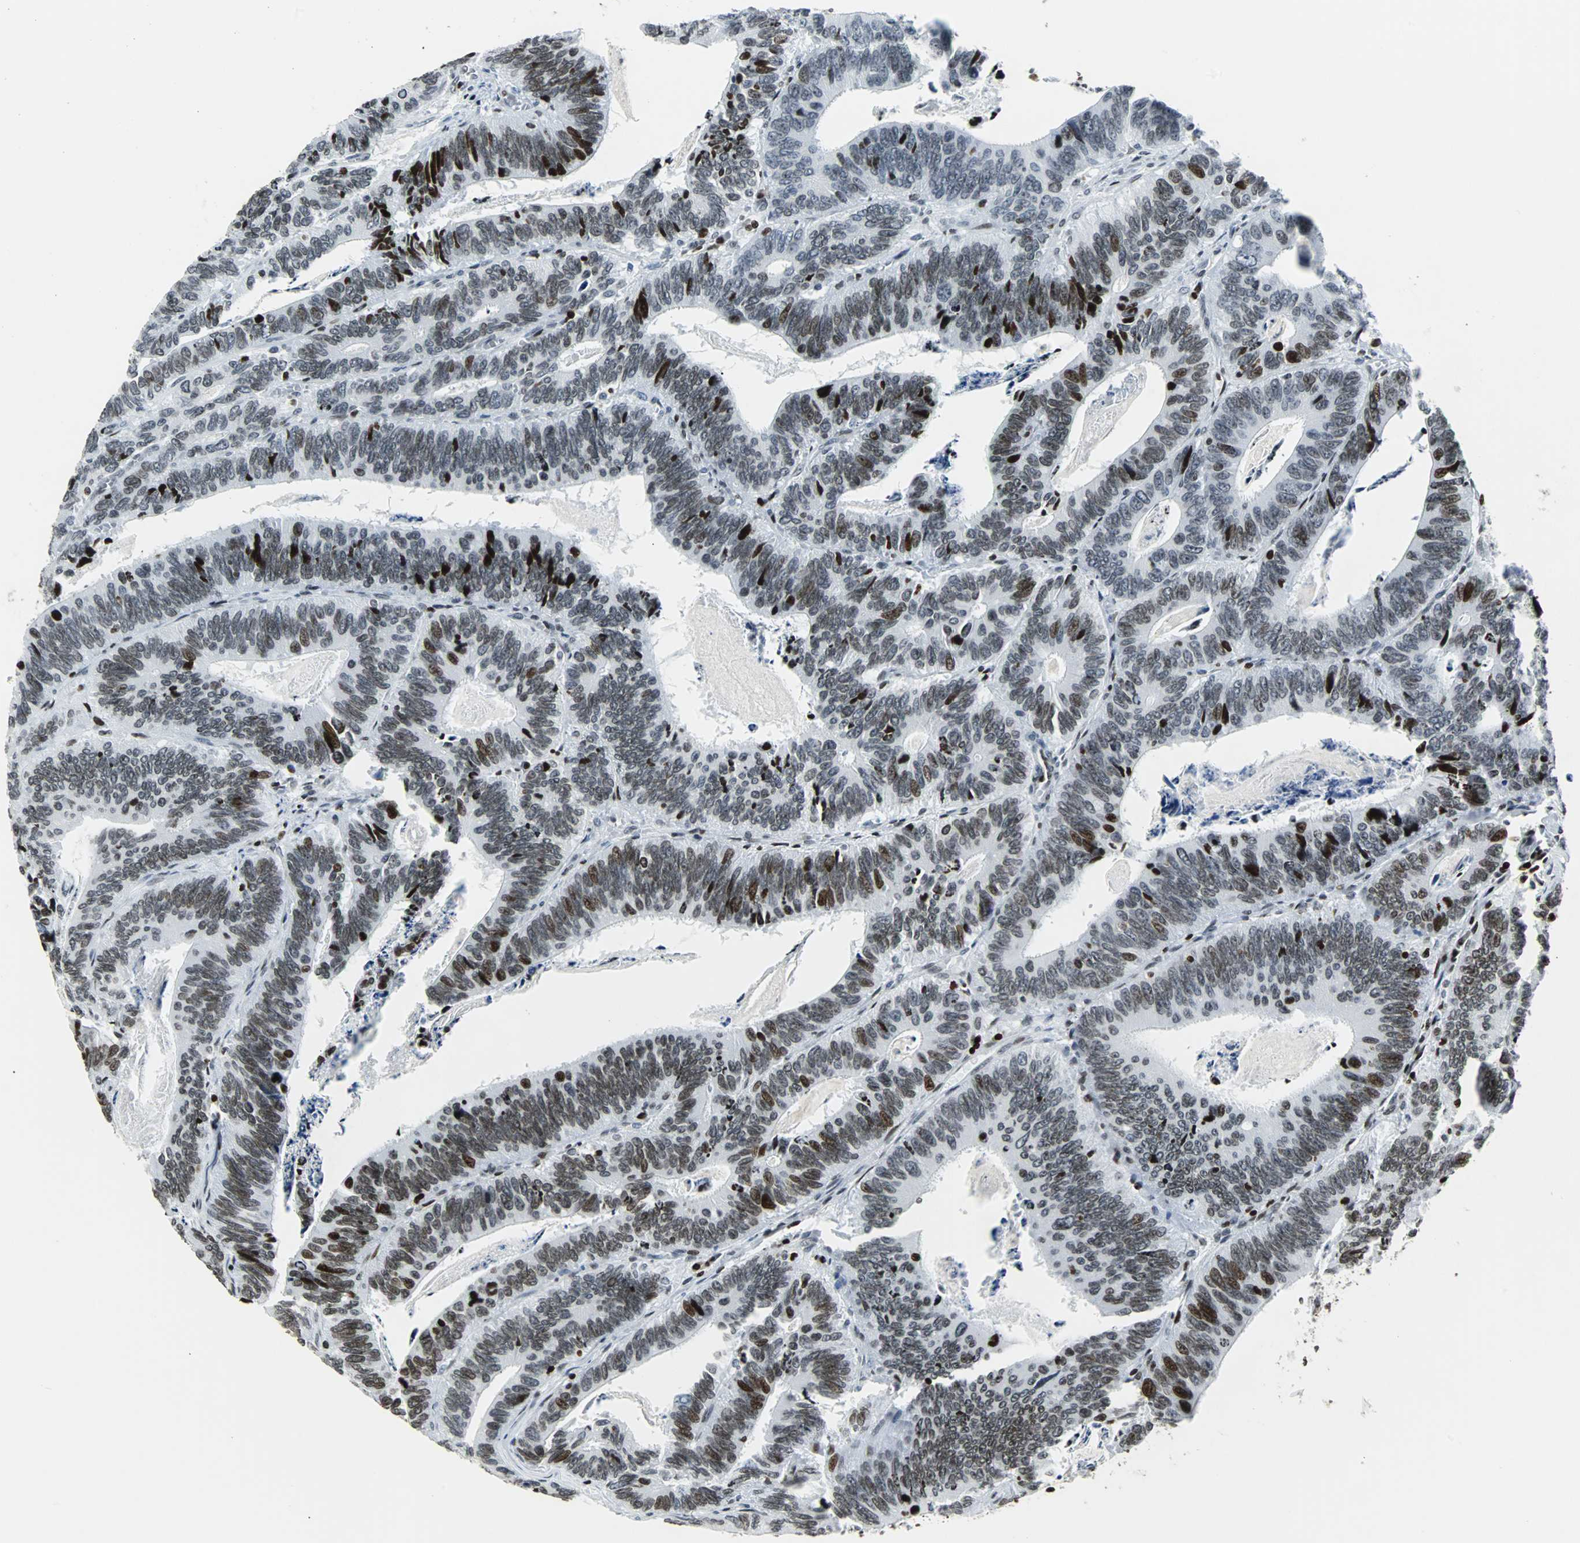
{"staining": {"intensity": "moderate", "quantity": ">75%", "location": "nuclear"}, "tissue": "colorectal cancer", "cell_type": "Tumor cells", "image_type": "cancer", "snomed": [{"axis": "morphology", "description": "Adenocarcinoma, NOS"}, {"axis": "topography", "description": "Colon"}], "caption": "The photomicrograph demonstrates a brown stain indicating the presence of a protein in the nuclear of tumor cells in colorectal cancer.", "gene": "ZNF131", "patient": {"sex": "male", "age": 72}}